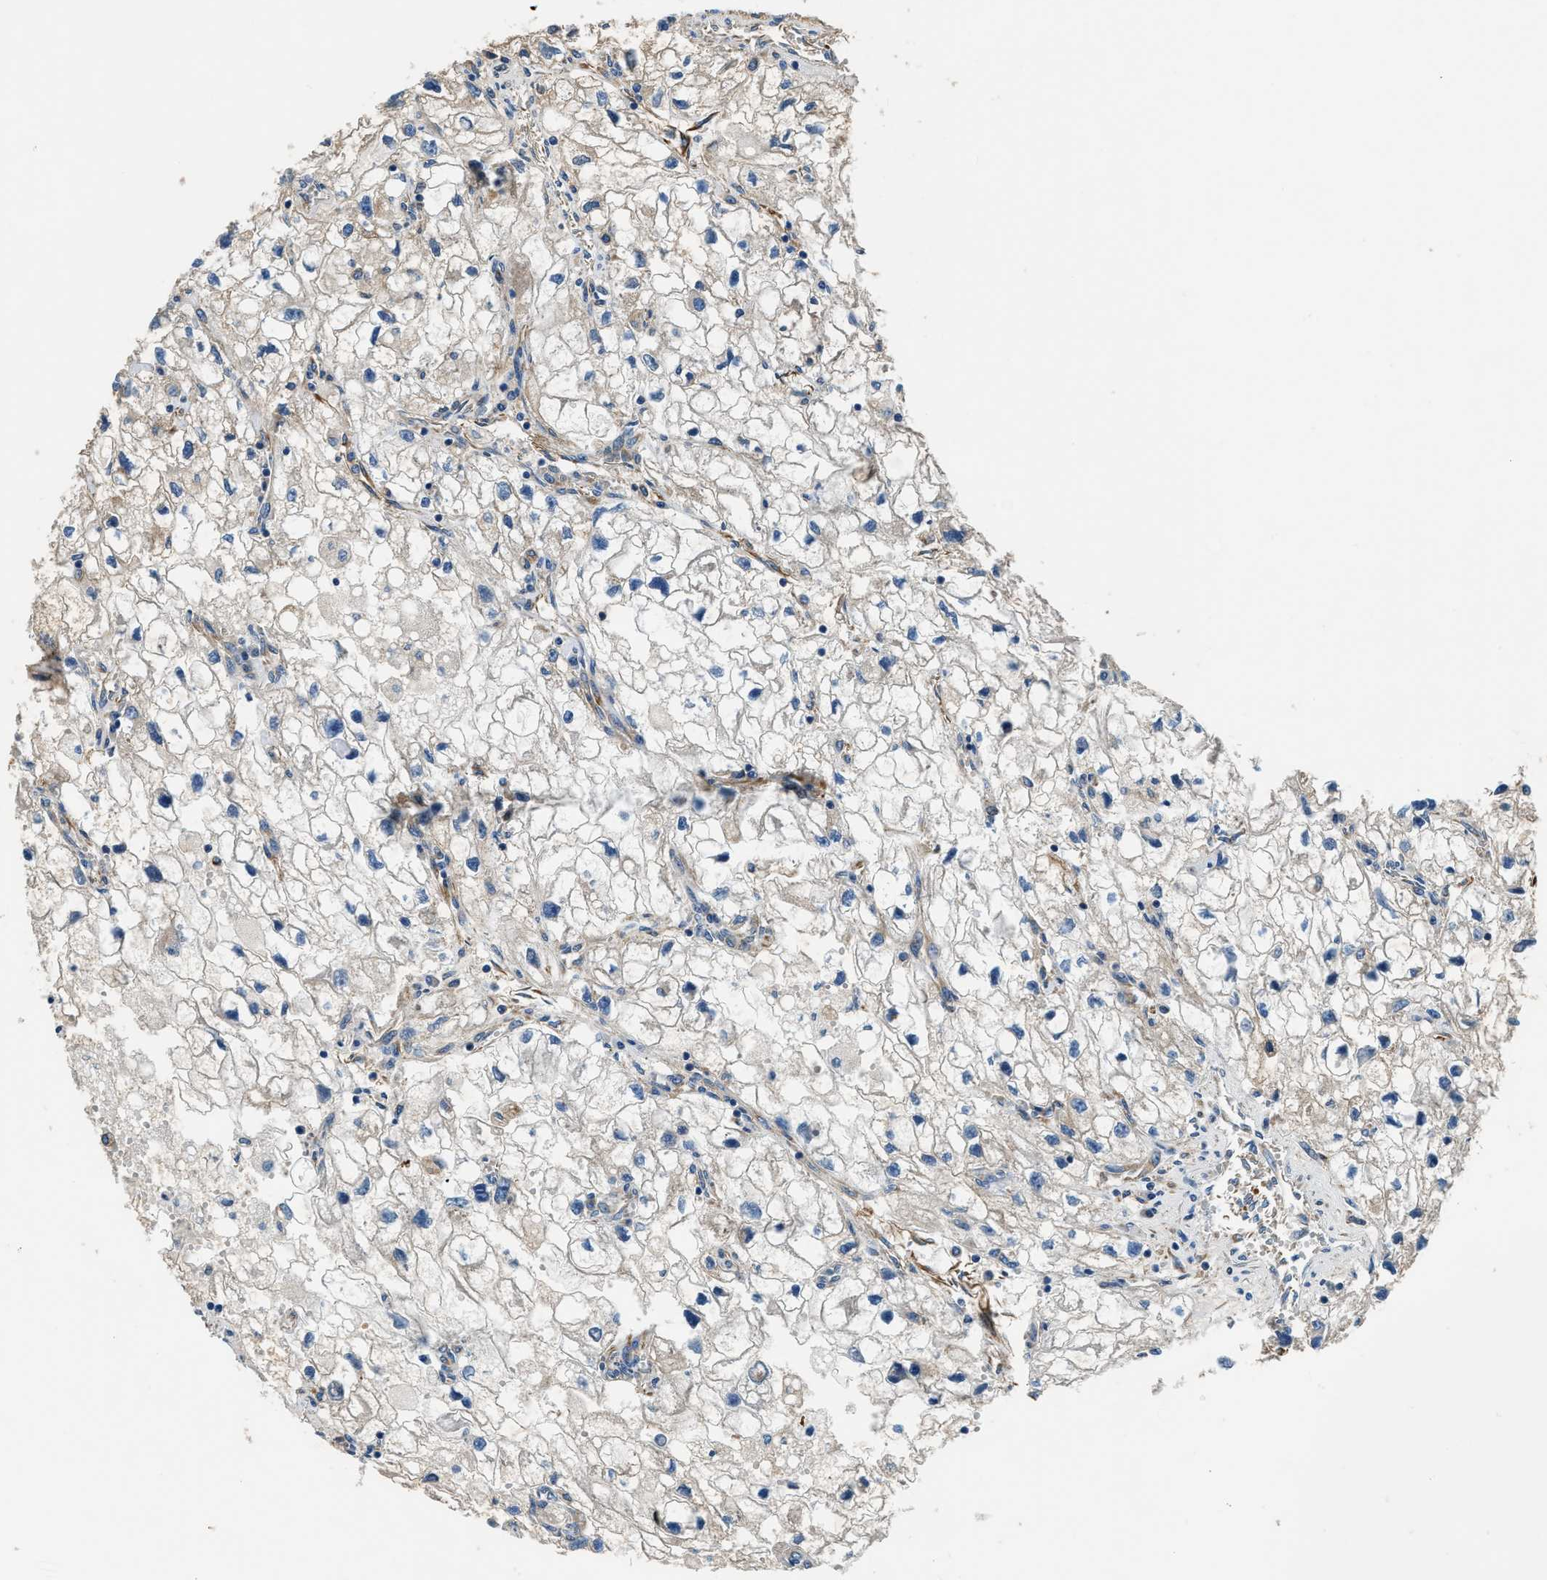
{"staining": {"intensity": "negative", "quantity": "none", "location": "none"}, "tissue": "renal cancer", "cell_type": "Tumor cells", "image_type": "cancer", "snomed": [{"axis": "morphology", "description": "Adenocarcinoma, NOS"}, {"axis": "topography", "description": "Kidney"}], "caption": "Adenocarcinoma (renal) stained for a protein using immunohistochemistry shows no positivity tumor cells.", "gene": "EEA1", "patient": {"sex": "female", "age": 70}}